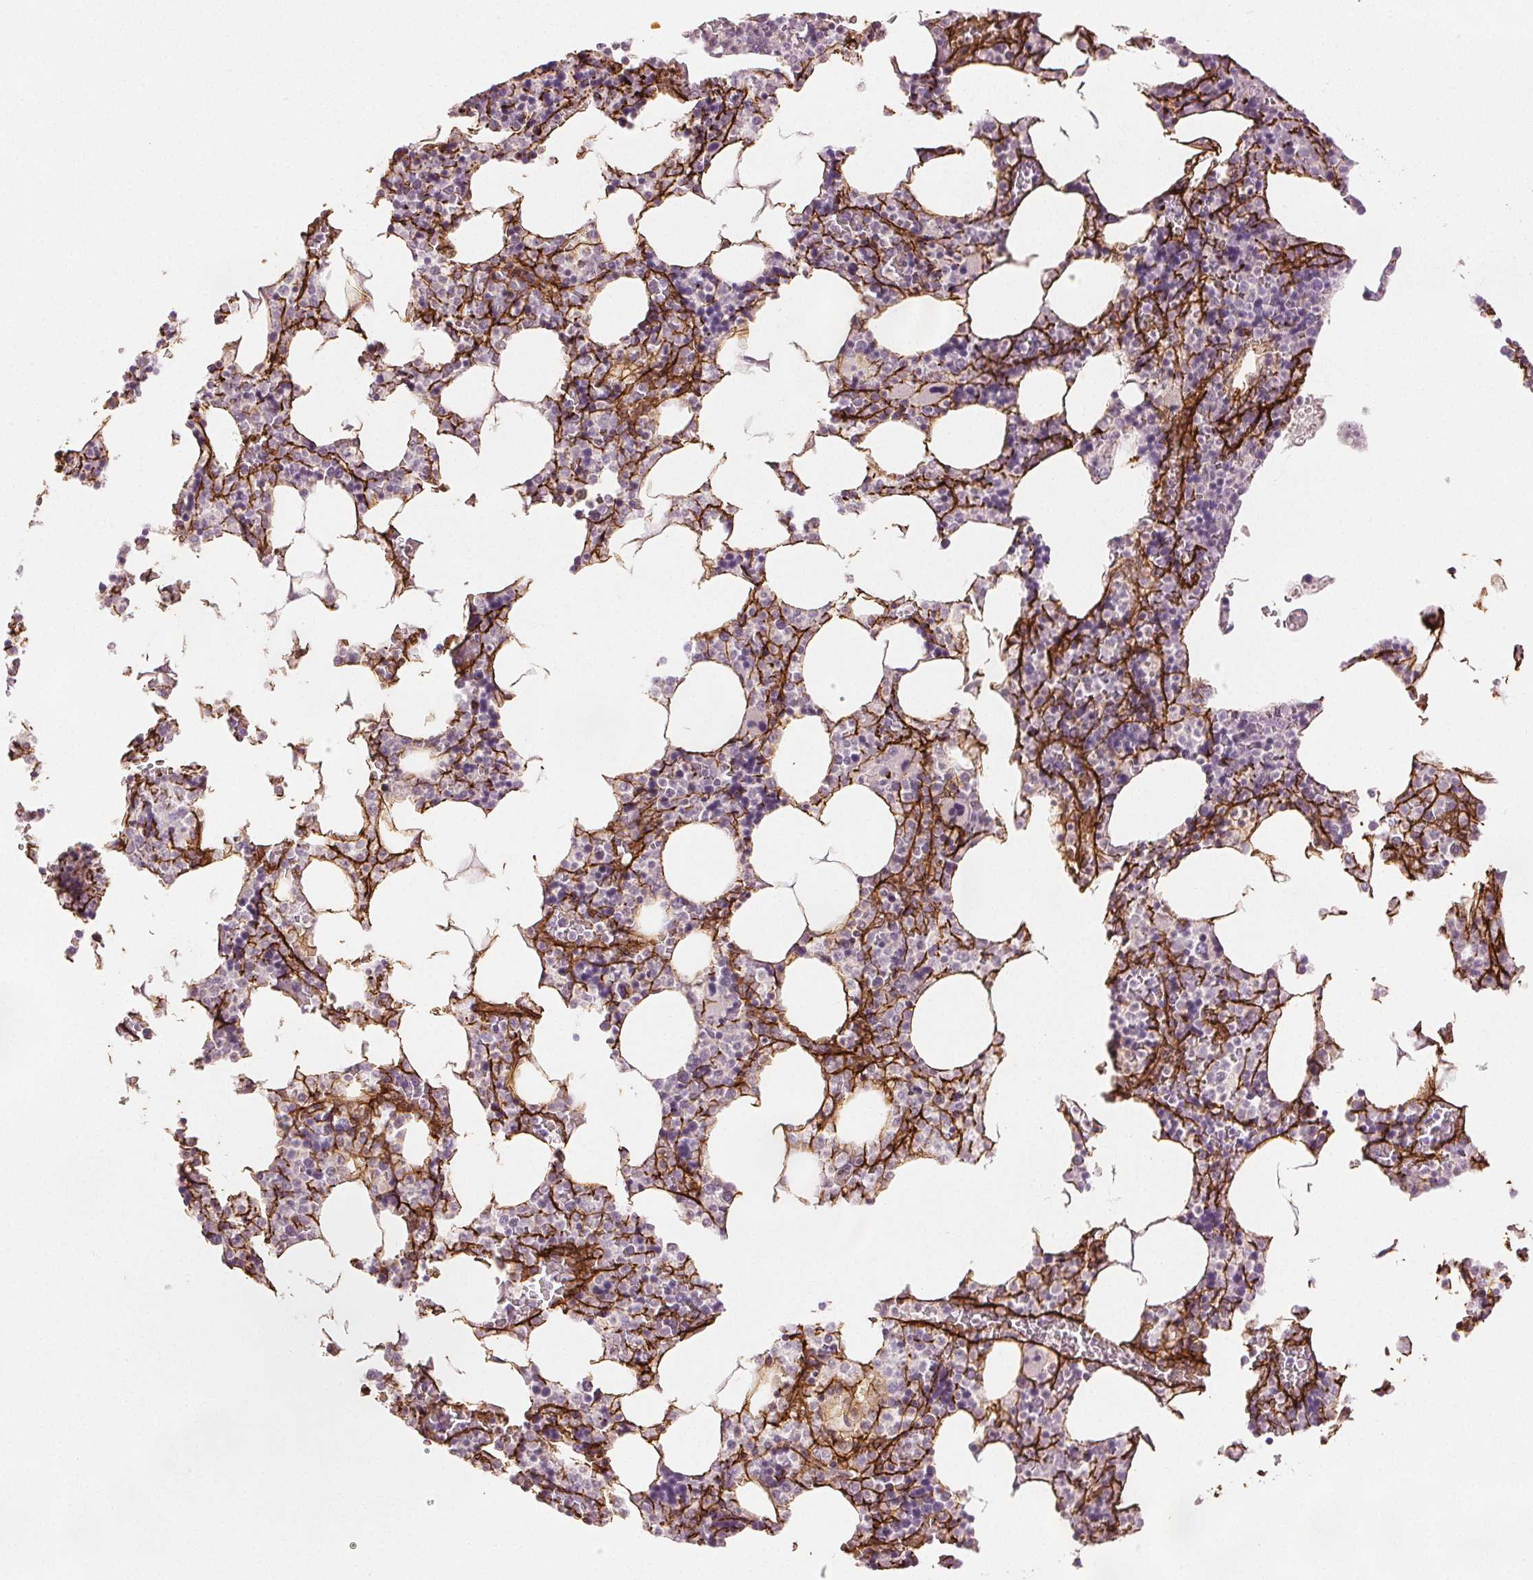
{"staining": {"intensity": "negative", "quantity": "none", "location": "none"}, "tissue": "bone marrow", "cell_type": "Hematopoietic cells", "image_type": "normal", "snomed": [{"axis": "morphology", "description": "Normal tissue, NOS"}, {"axis": "topography", "description": "Bone marrow"}], "caption": "Hematopoietic cells are negative for brown protein staining in normal bone marrow. (Immunohistochemistry, brightfield microscopy, high magnification).", "gene": "FBN1", "patient": {"sex": "female", "age": 42}}